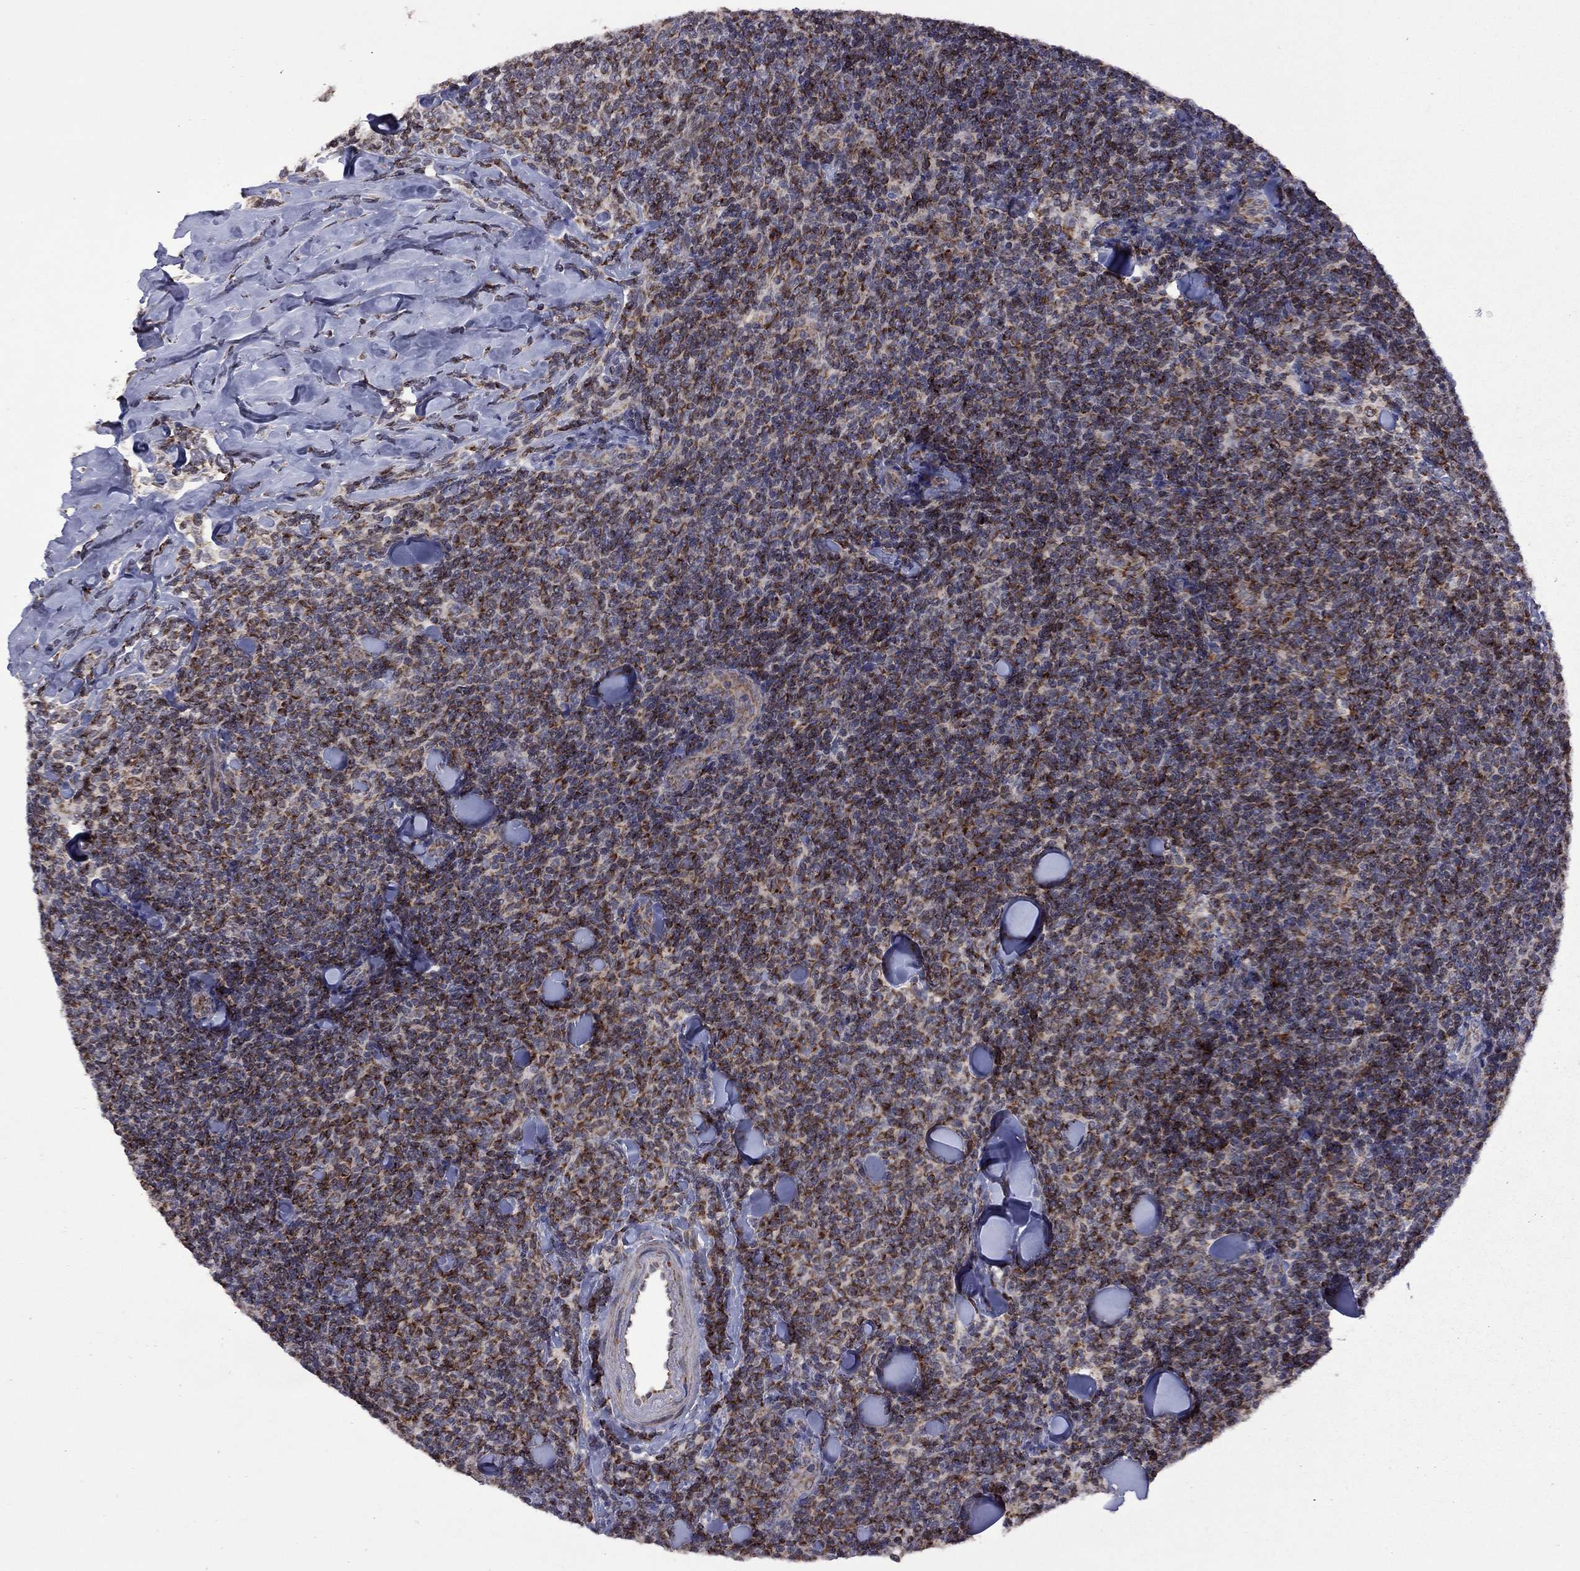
{"staining": {"intensity": "strong", "quantity": ">75%", "location": "cytoplasmic/membranous"}, "tissue": "lymphoma", "cell_type": "Tumor cells", "image_type": "cancer", "snomed": [{"axis": "morphology", "description": "Malignant lymphoma, non-Hodgkin's type, Low grade"}, {"axis": "topography", "description": "Lymph node"}], "caption": "Protein staining reveals strong cytoplasmic/membranous positivity in about >75% of tumor cells in lymphoma. (IHC, brightfield microscopy, high magnification).", "gene": "NDUFB1", "patient": {"sex": "female", "age": 56}}